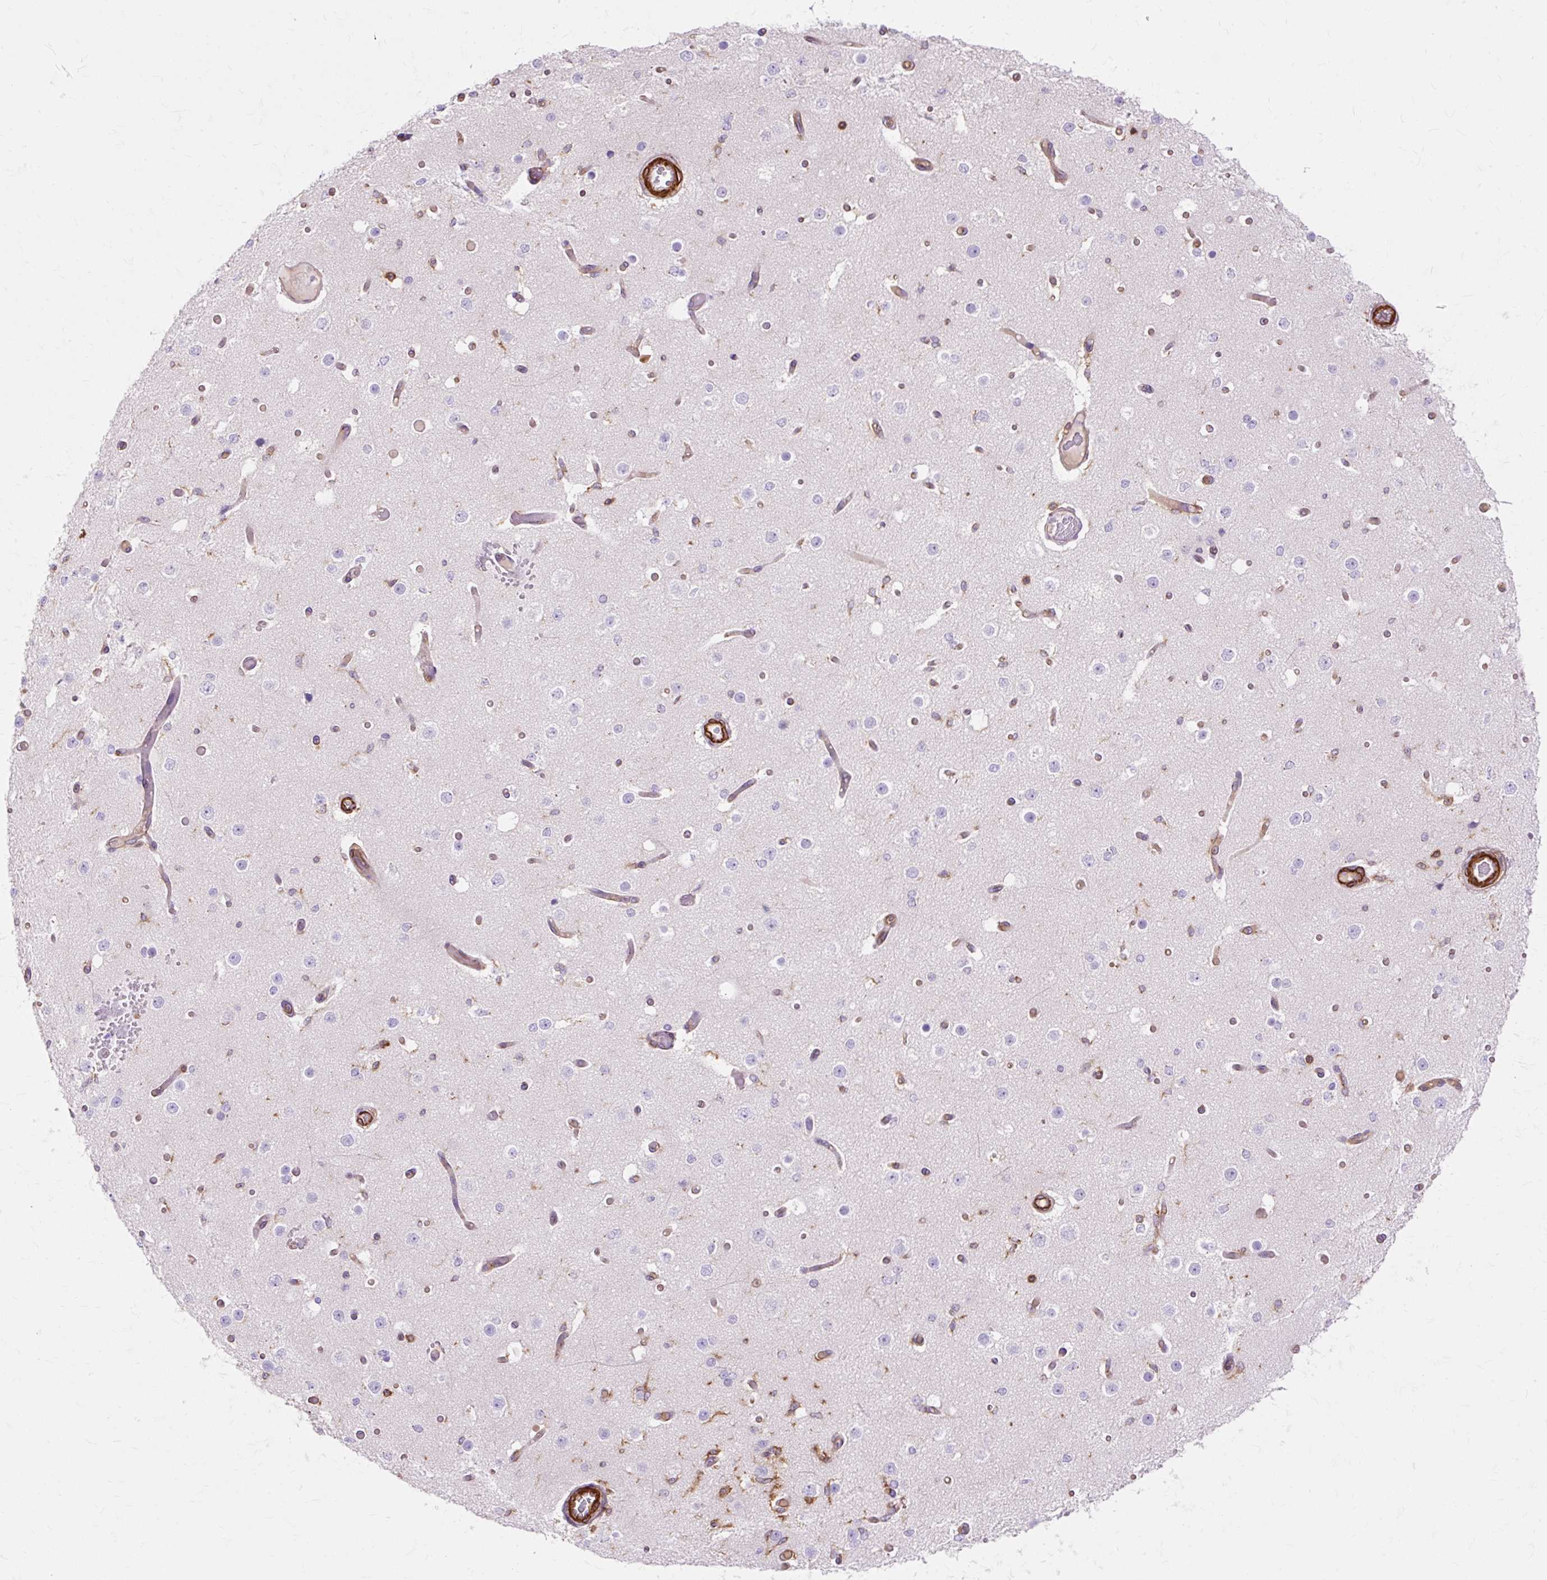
{"staining": {"intensity": "moderate", "quantity": ">75%", "location": "cytoplasmic/membranous"}, "tissue": "cerebral cortex", "cell_type": "Endothelial cells", "image_type": "normal", "snomed": [{"axis": "morphology", "description": "Normal tissue, NOS"}, {"axis": "morphology", "description": "Inflammation, NOS"}, {"axis": "topography", "description": "Cerebral cortex"}], "caption": "Immunohistochemistry (IHC) of benign cerebral cortex reveals medium levels of moderate cytoplasmic/membranous positivity in approximately >75% of endothelial cells.", "gene": "TBC1D2B", "patient": {"sex": "male", "age": 6}}